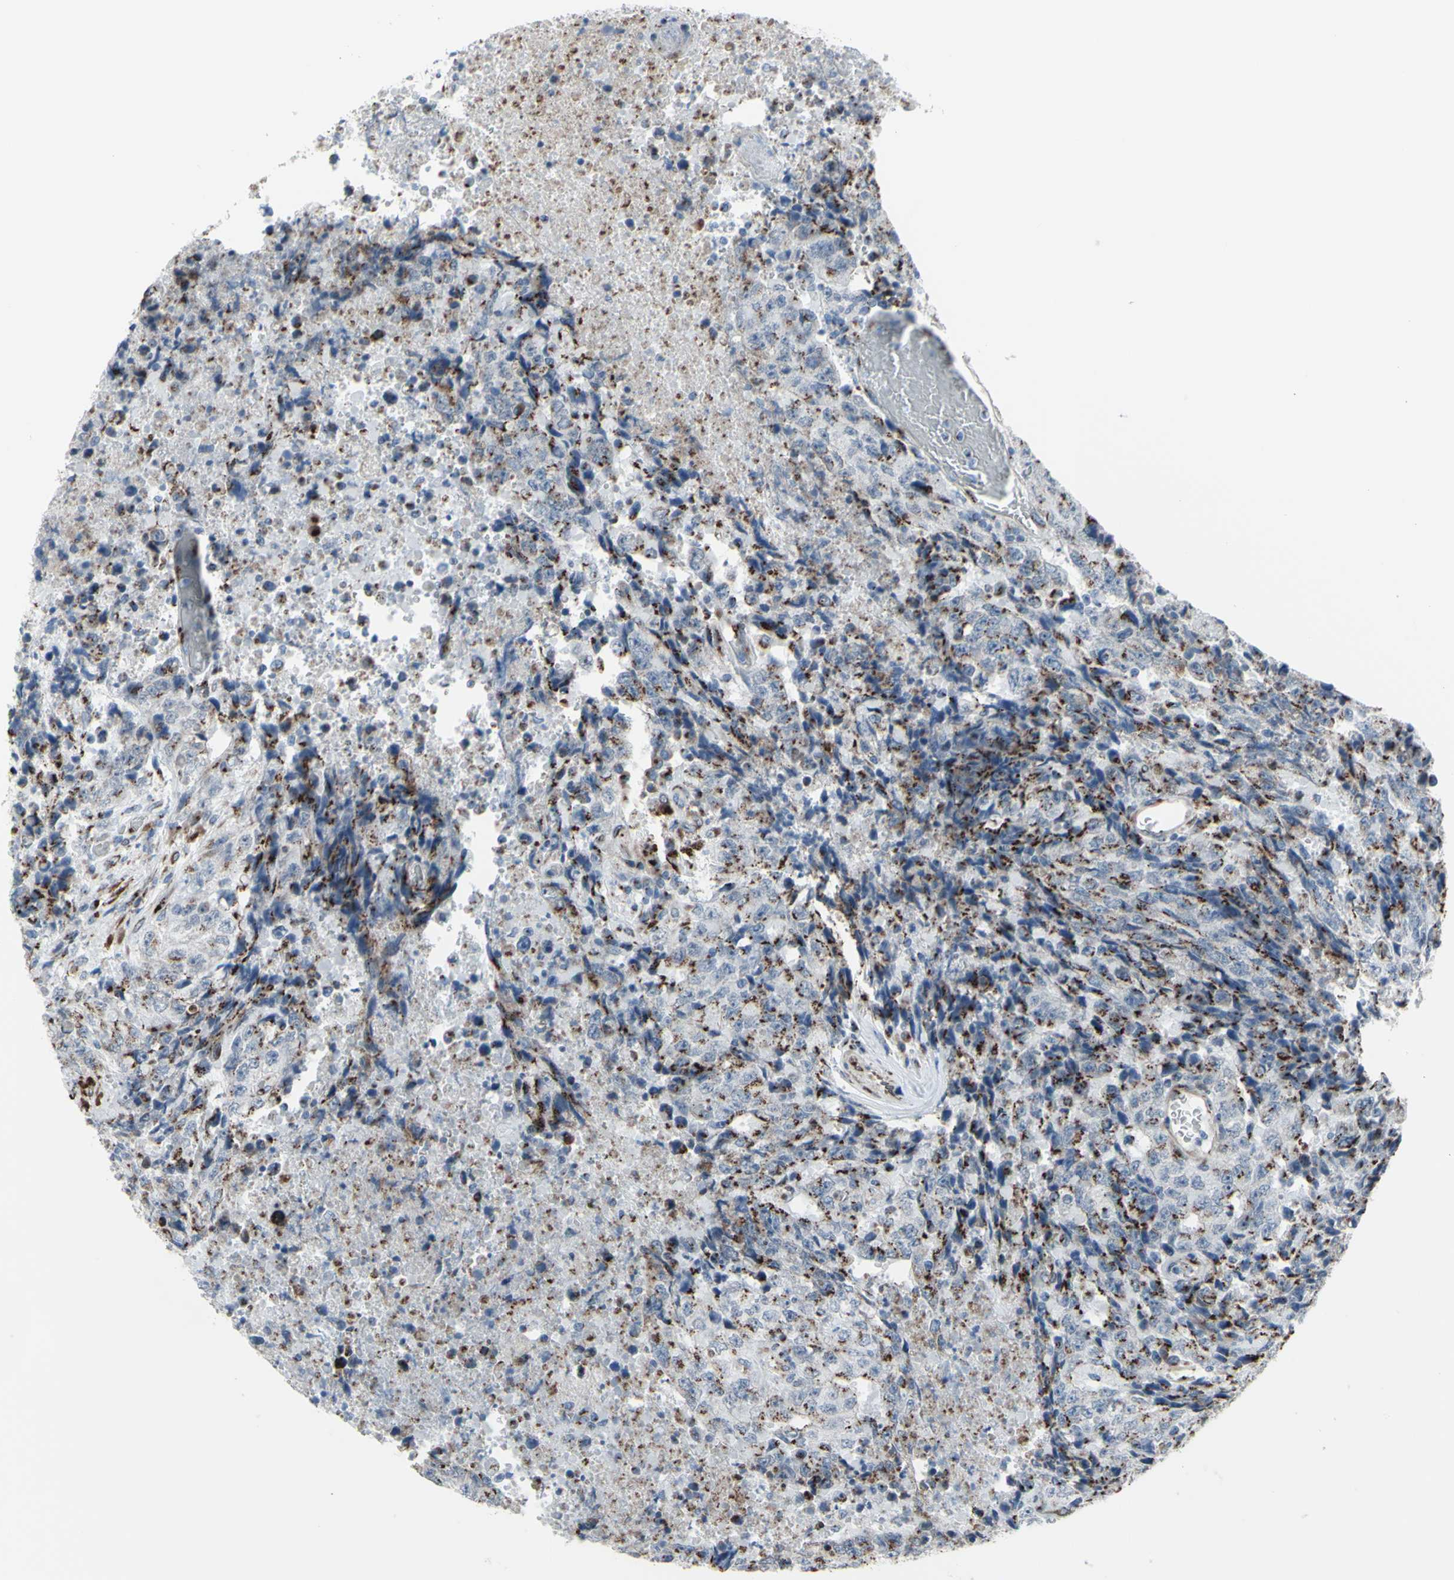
{"staining": {"intensity": "strong", "quantity": "25%-75%", "location": "cytoplasmic/membranous"}, "tissue": "testis cancer", "cell_type": "Tumor cells", "image_type": "cancer", "snomed": [{"axis": "morphology", "description": "Necrosis, NOS"}, {"axis": "morphology", "description": "Carcinoma, Embryonal, NOS"}, {"axis": "topography", "description": "Testis"}], "caption": "Immunohistochemical staining of embryonal carcinoma (testis) displays high levels of strong cytoplasmic/membranous expression in about 25%-75% of tumor cells.", "gene": "GLG1", "patient": {"sex": "male", "age": 19}}